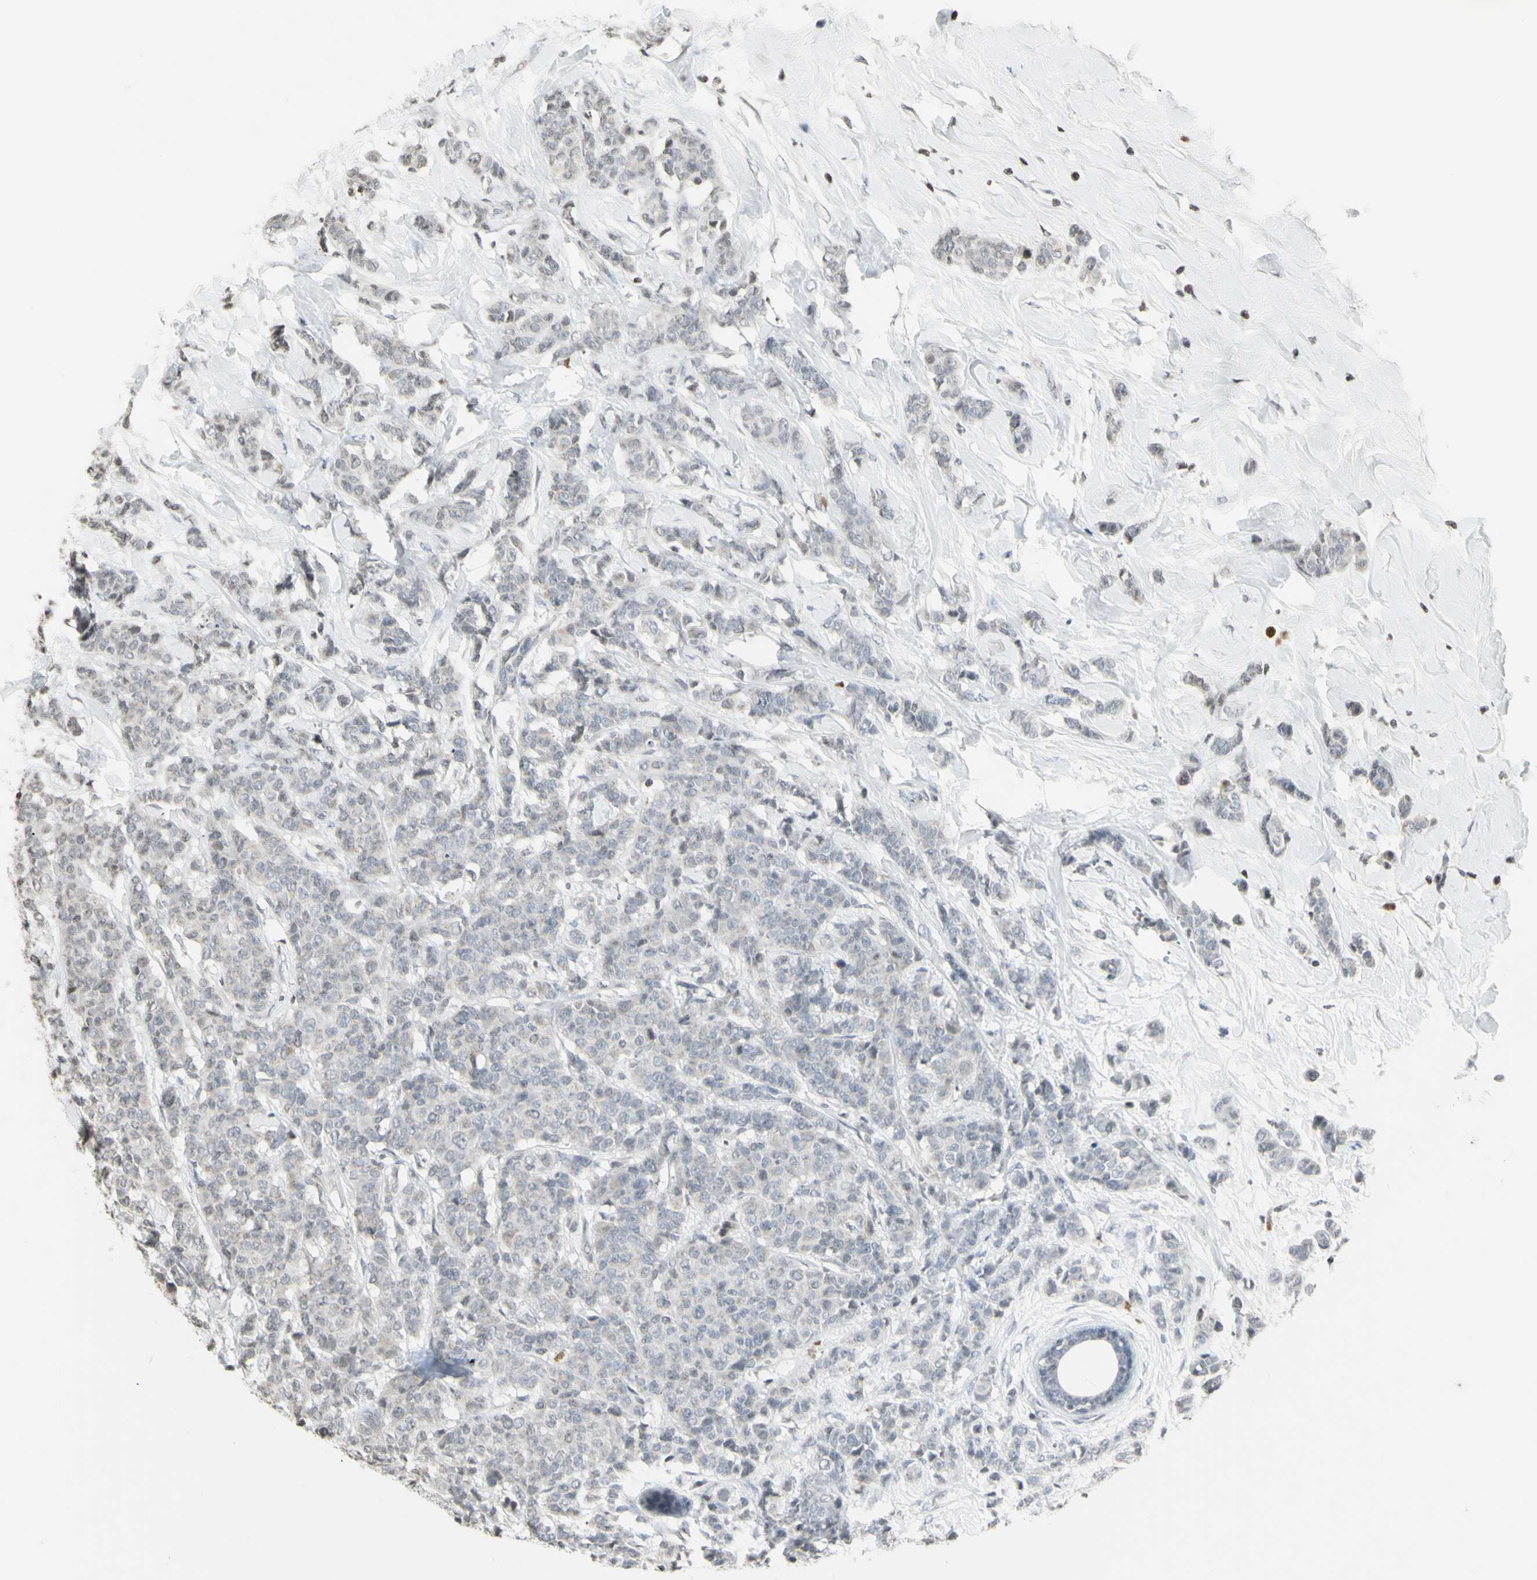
{"staining": {"intensity": "negative", "quantity": "none", "location": "none"}, "tissue": "breast cancer", "cell_type": "Tumor cells", "image_type": "cancer", "snomed": [{"axis": "morphology", "description": "Normal tissue, NOS"}, {"axis": "morphology", "description": "Duct carcinoma"}, {"axis": "topography", "description": "Breast"}], "caption": "Image shows no significant protein expression in tumor cells of breast cancer (intraductal carcinoma). (DAB (3,3'-diaminobenzidine) IHC with hematoxylin counter stain).", "gene": "MUC5AC", "patient": {"sex": "female", "age": 40}}